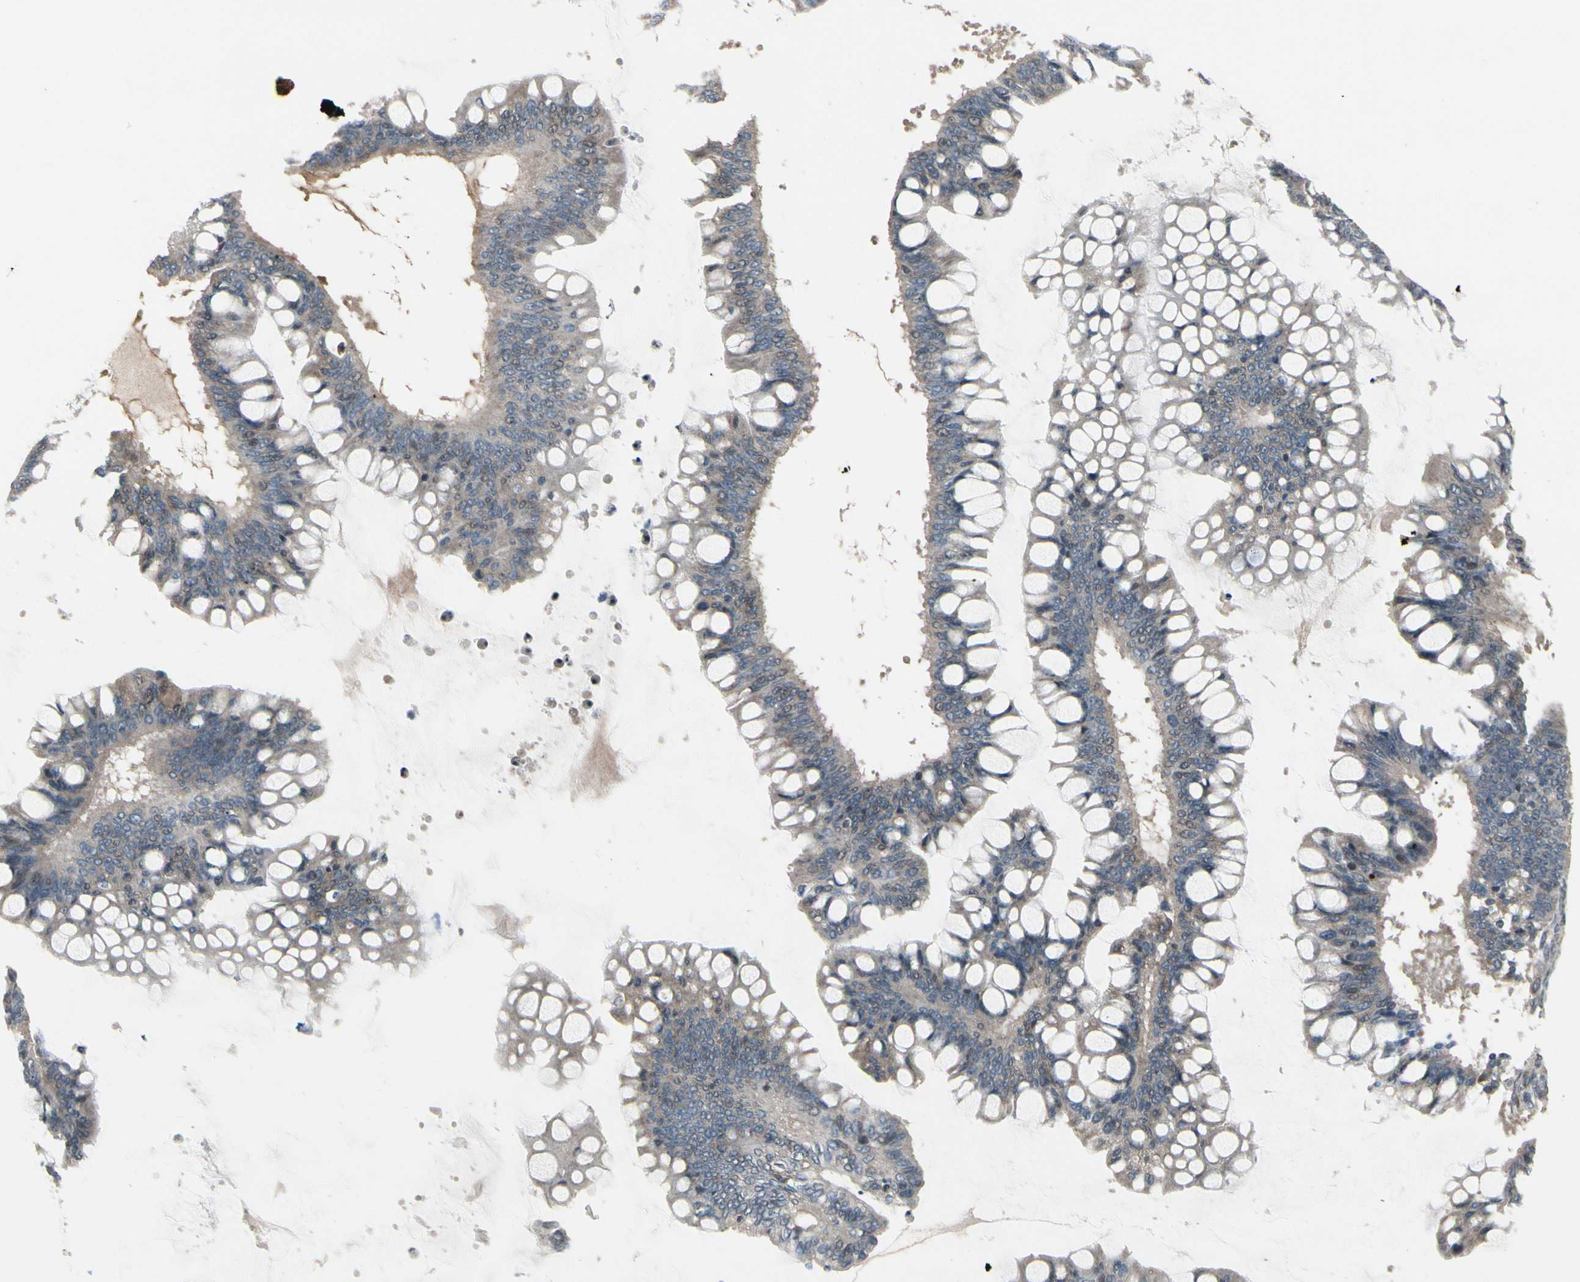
{"staining": {"intensity": "weak", "quantity": "<25%", "location": "cytoplasmic/membranous,nuclear"}, "tissue": "ovarian cancer", "cell_type": "Tumor cells", "image_type": "cancer", "snomed": [{"axis": "morphology", "description": "Cystadenocarcinoma, mucinous, NOS"}, {"axis": "topography", "description": "Ovary"}], "caption": "Immunohistochemical staining of human mucinous cystadenocarcinoma (ovarian) exhibits no significant staining in tumor cells.", "gene": "SNX29", "patient": {"sex": "female", "age": 73}}